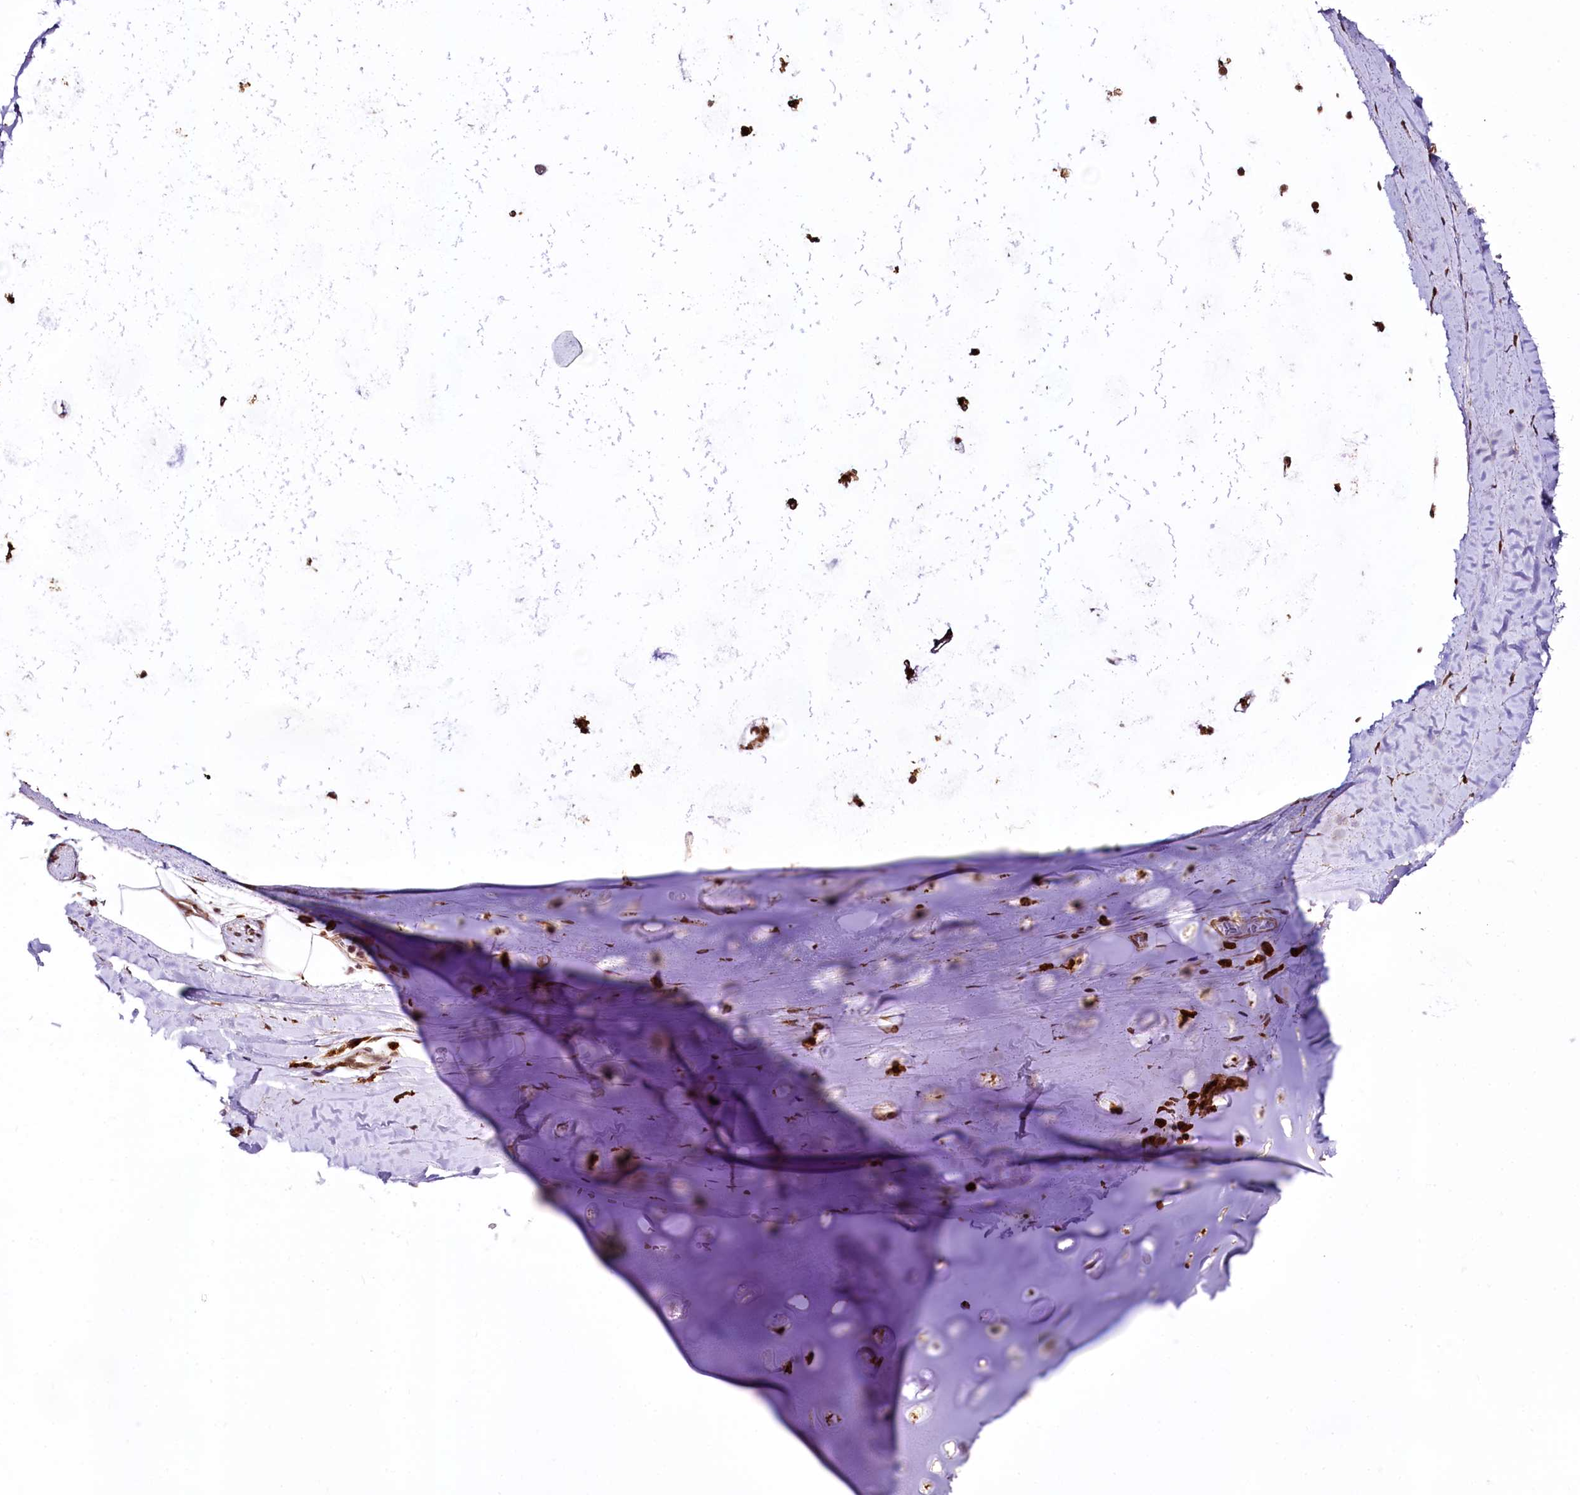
{"staining": {"intensity": "strong", "quantity": ">75%", "location": "nuclear"}, "tissue": "adipose tissue", "cell_type": "Adipocytes", "image_type": "normal", "snomed": [{"axis": "morphology", "description": "Normal tissue, NOS"}, {"axis": "topography", "description": "Lymph node"}, {"axis": "topography", "description": "Bronchus"}], "caption": "This histopathology image displays immunohistochemistry staining of benign adipose tissue, with high strong nuclear staining in approximately >75% of adipocytes.", "gene": "PDS5B", "patient": {"sex": "male", "age": 63}}